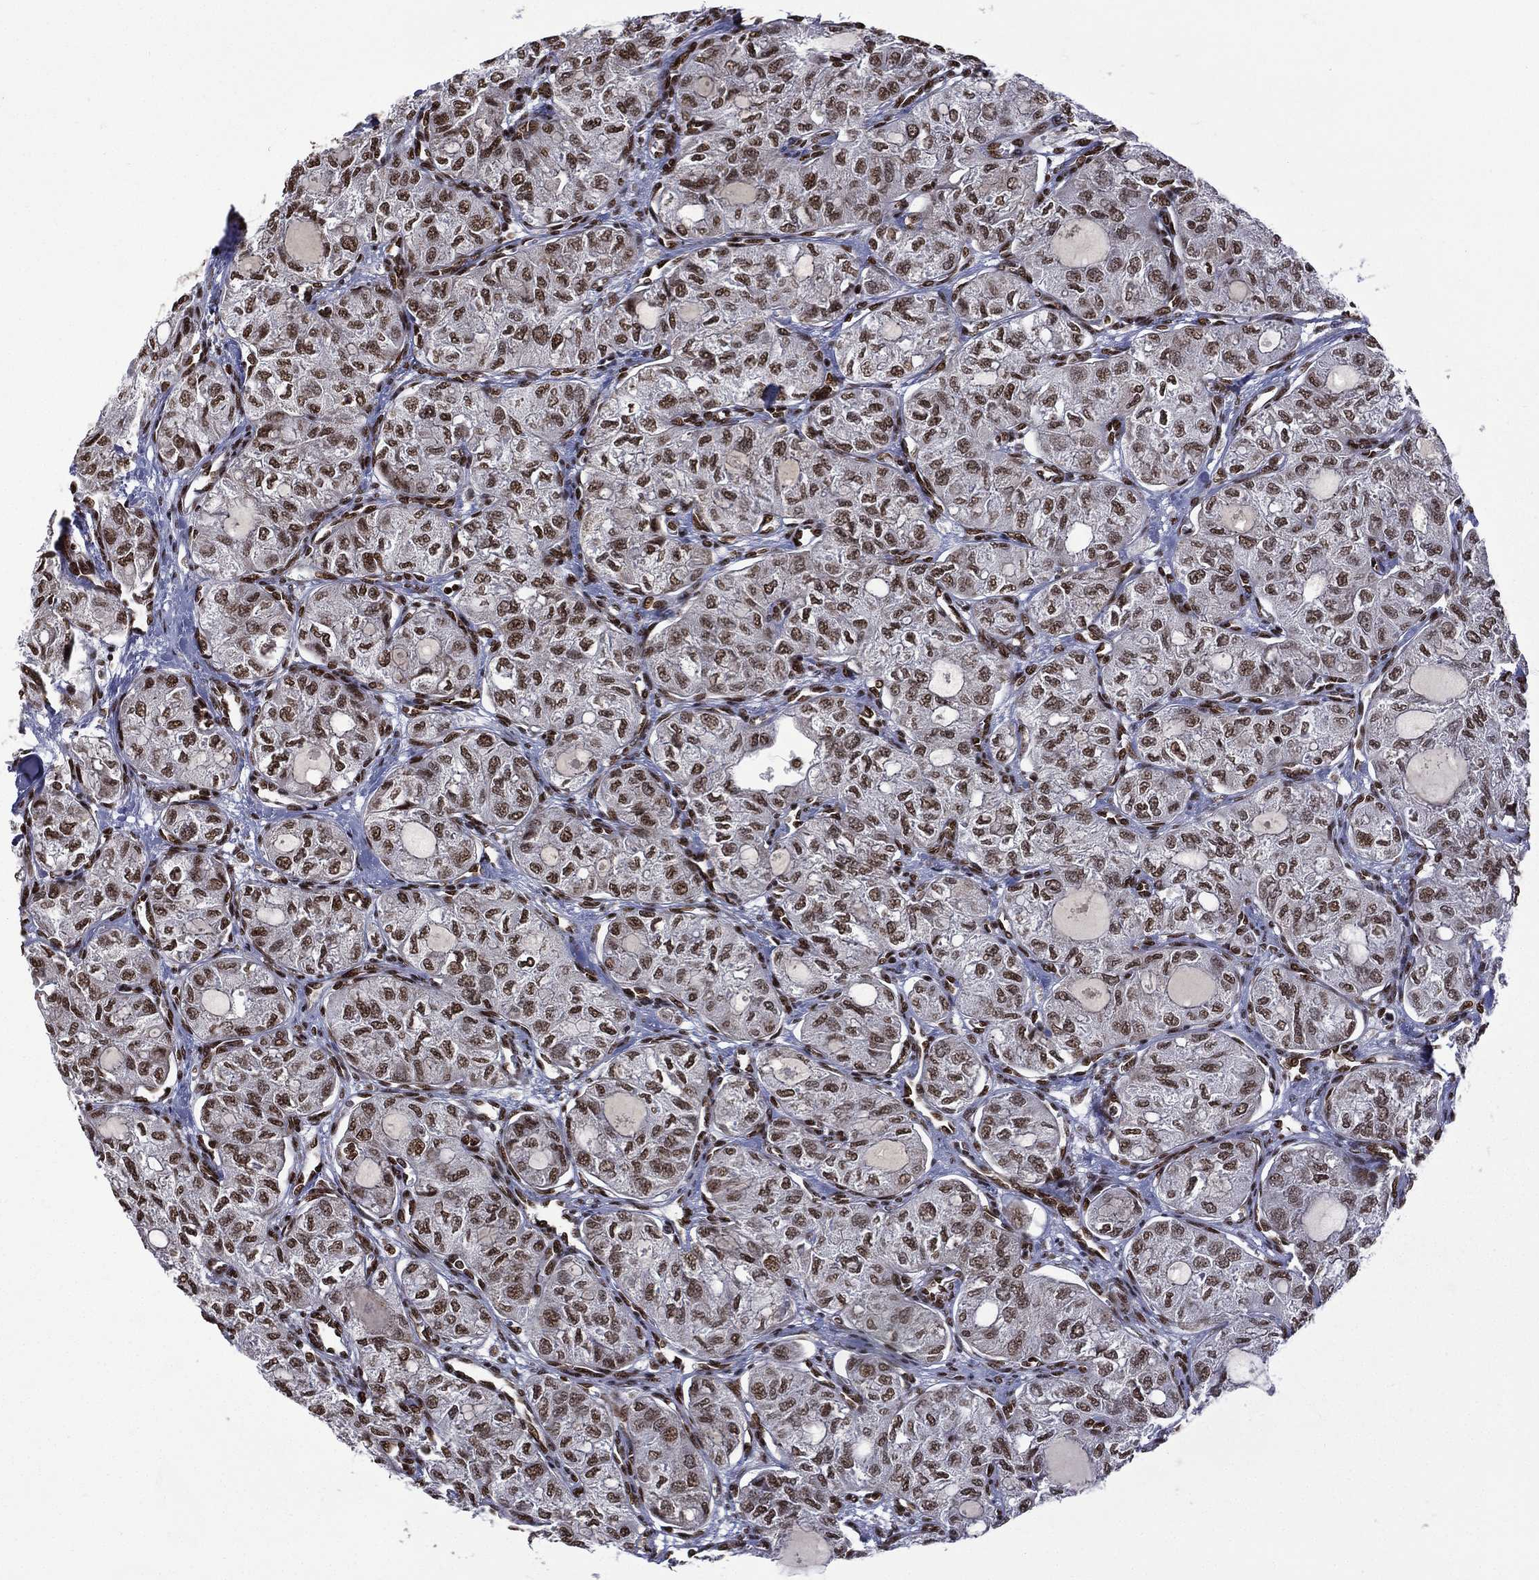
{"staining": {"intensity": "strong", "quantity": ">75%", "location": "nuclear"}, "tissue": "thyroid cancer", "cell_type": "Tumor cells", "image_type": "cancer", "snomed": [{"axis": "morphology", "description": "Follicular adenoma carcinoma, NOS"}, {"axis": "topography", "description": "Thyroid gland"}], "caption": "Protein staining of thyroid cancer (follicular adenoma carcinoma) tissue exhibits strong nuclear staining in approximately >75% of tumor cells.", "gene": "C5orf24", "patient": {"sex": "male", "age": 75}}